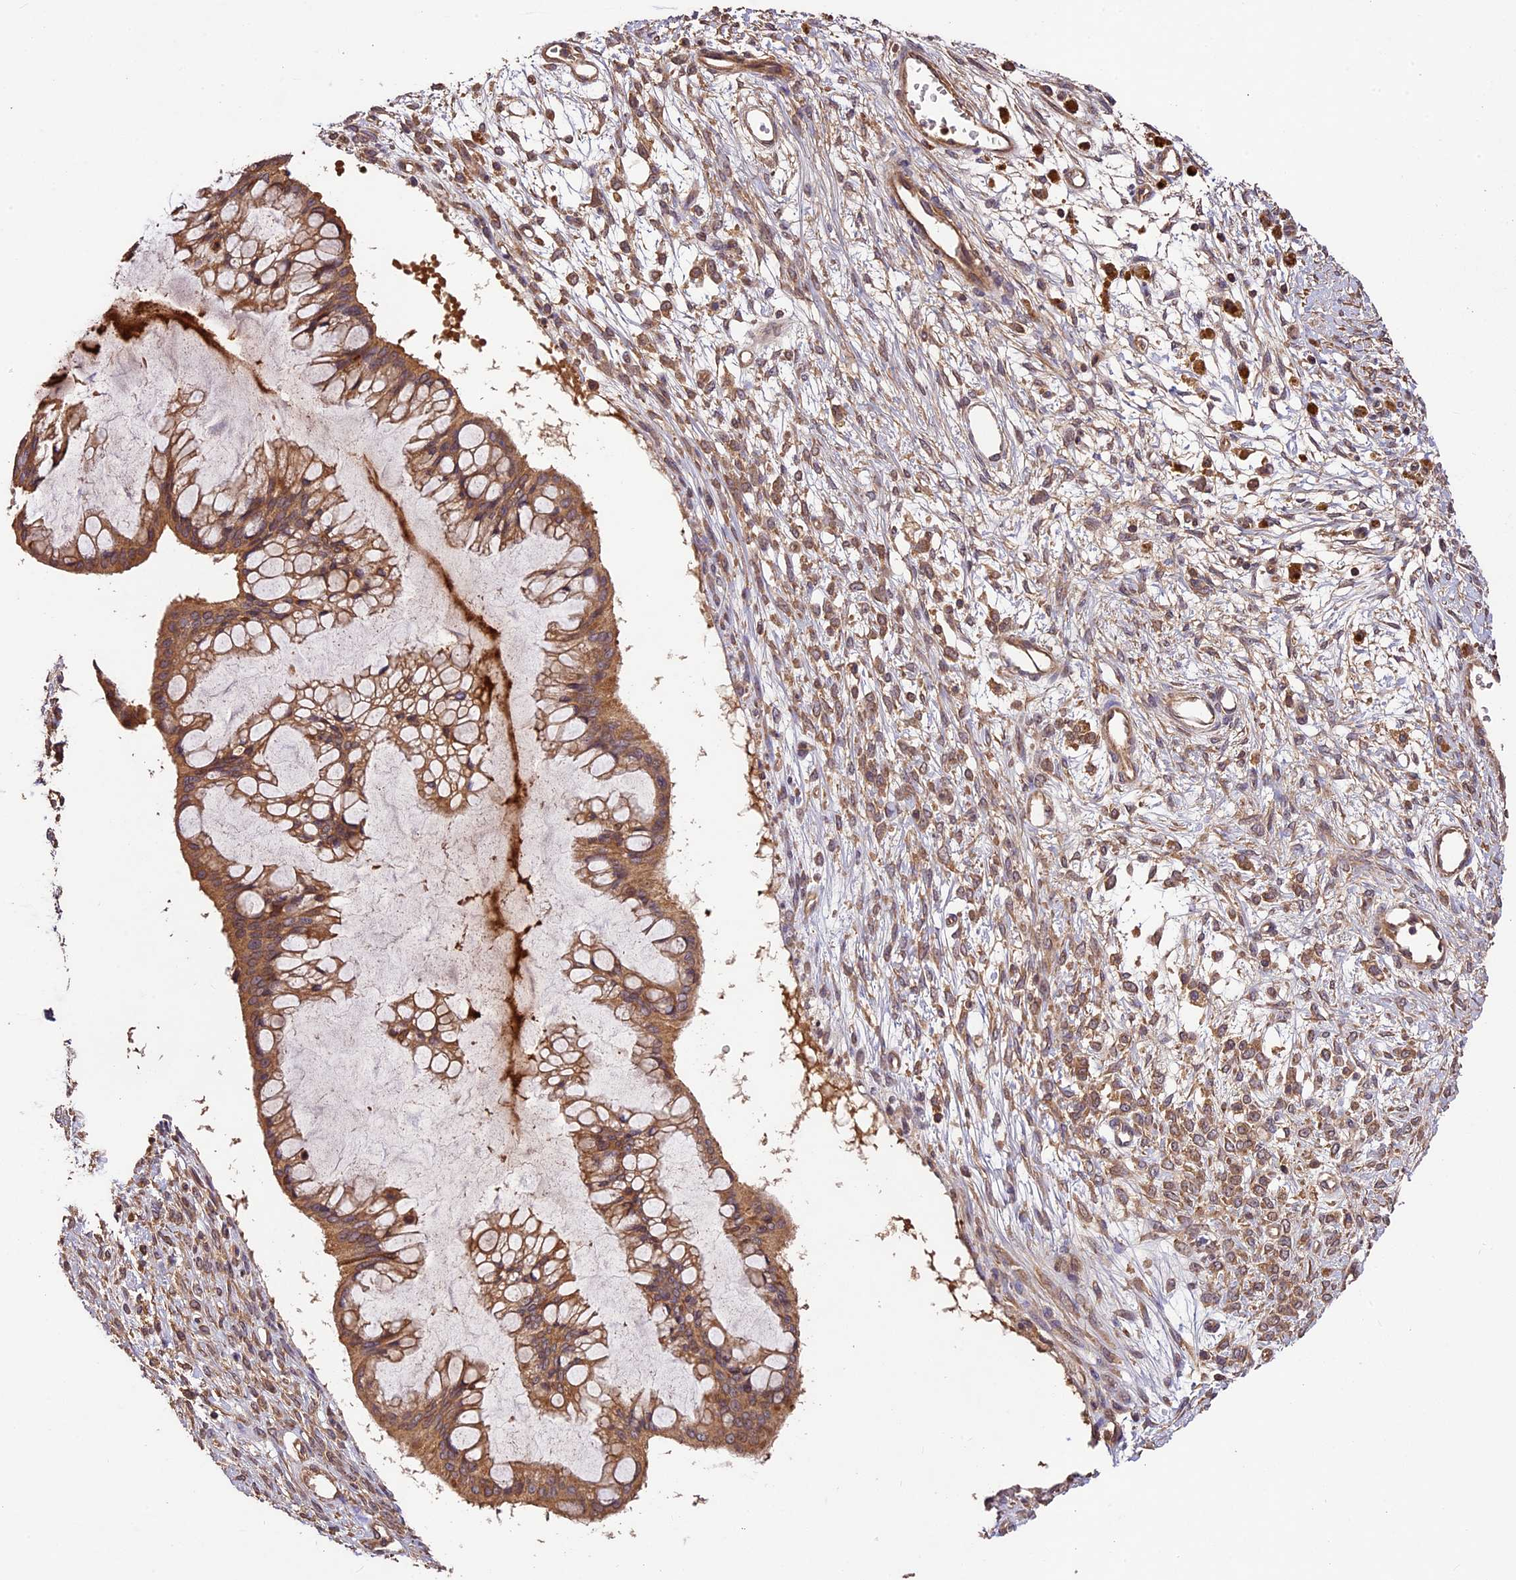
{"staining": {"intensity": "moderate", "quantity": ">75%", "location": "cytoplasmic/membranous"}, "tissue": "ovarian cancer", "cell_type": "Tumor cells", "image_type": "cancer", "snomed": [{"axis": "morphology", "description": "Cystadenocarcinoma, mucinous, NOS"}, {"axis": "topography", "description": "Ovary"}], "caption": "Immunohistochemistry histopathology image of neoplastic tissue: human ovarian cancer stained using immunohistochemistry (IHC) shows medium levels of moderate protein expression localized specifically in the cytoplasmic/membranous of tumor cells, appearing as a cytoplasmic/membranous brown color.", "gene": "CRLF1", "patient": {"sex": "female", "age": 73}}